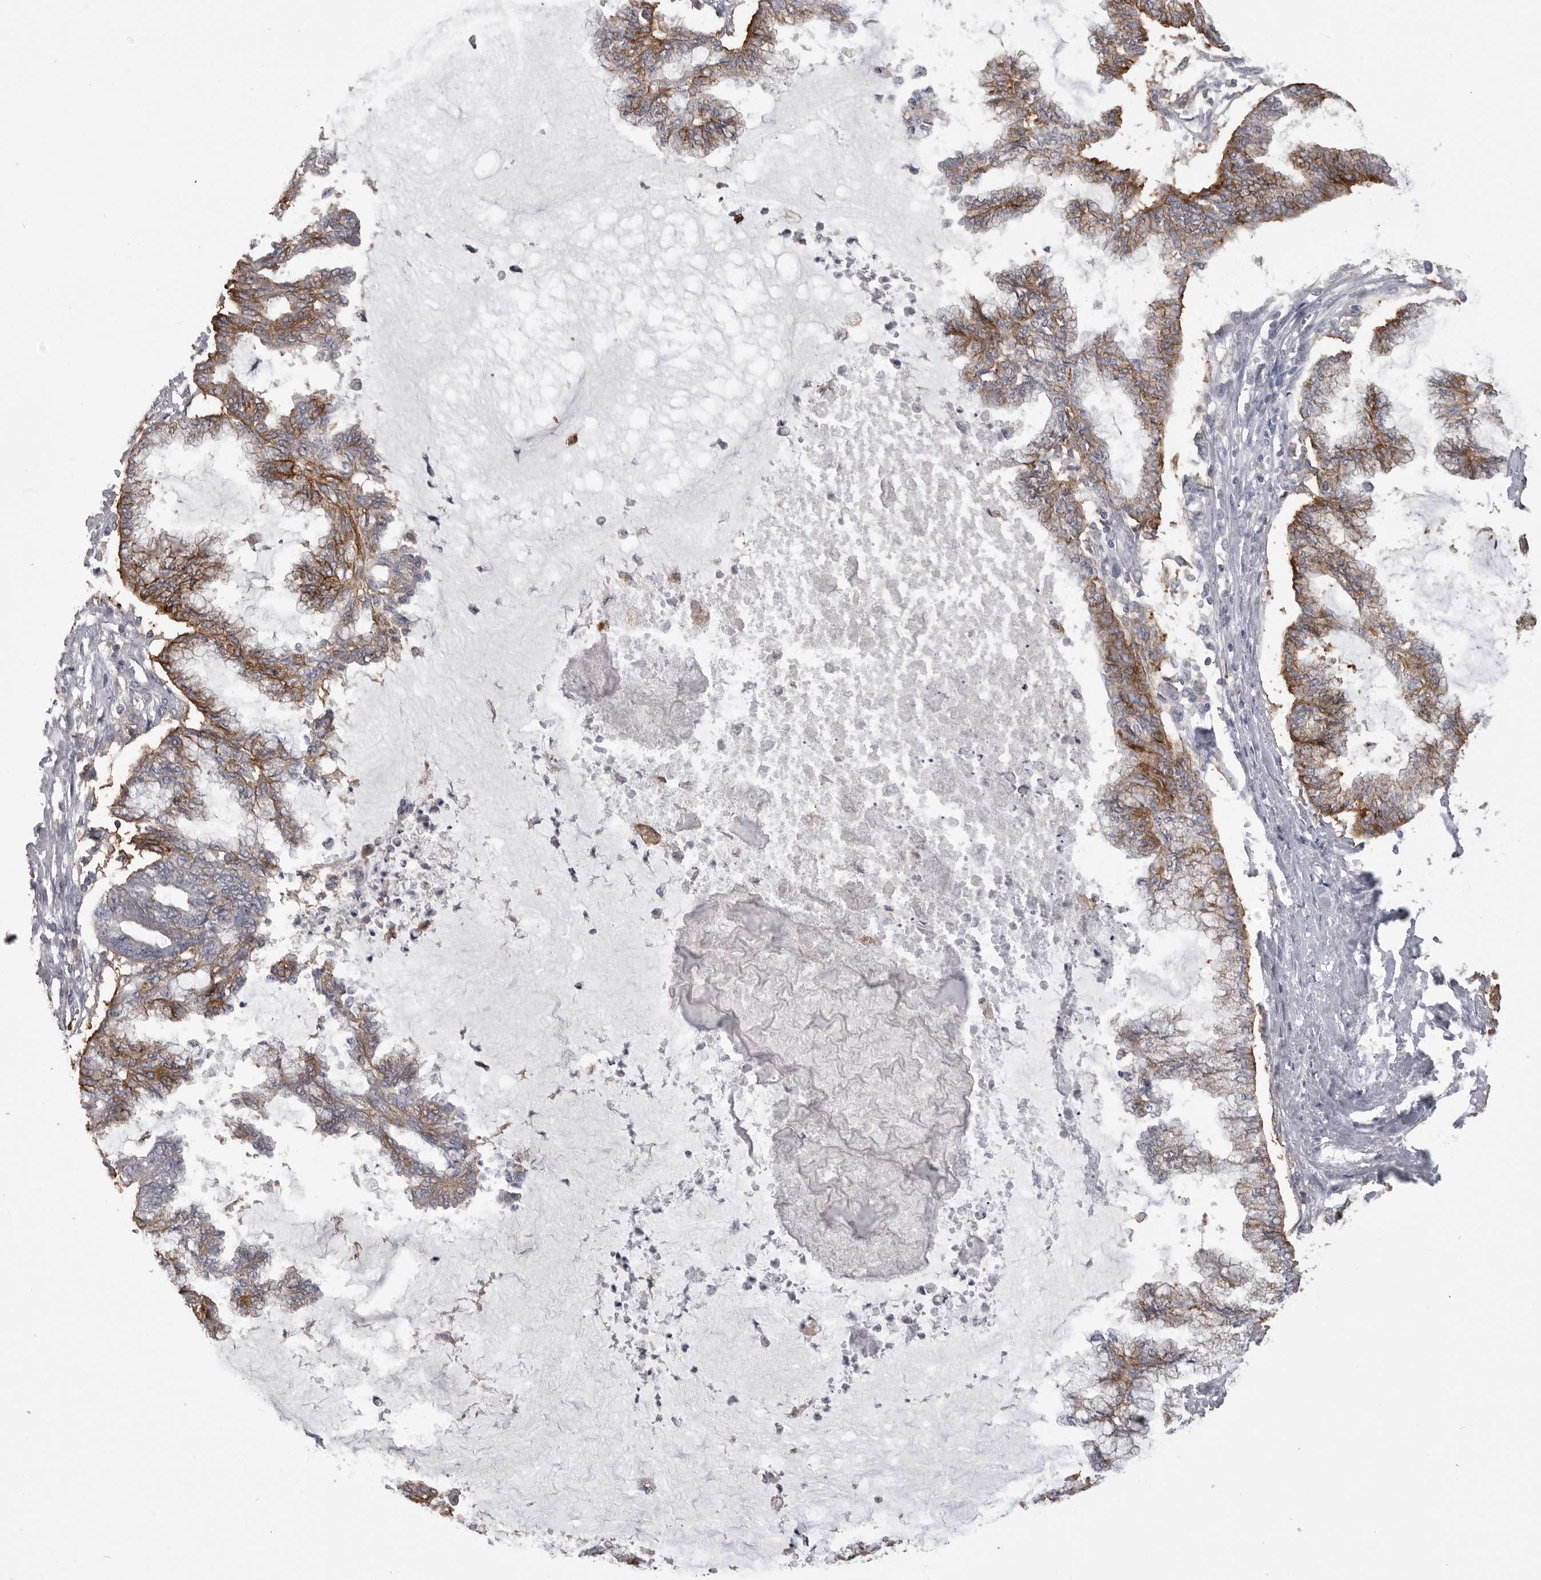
{"staining": {"intensity": "moderate", "quantity": ">75%", "location": "cytoplasmic/membranous"}, "tissue": "endometrial cancer", "cell_type": "Tumor cells", "image_type": "cancer", "snomed": [{"axis": "morphology", "description": "Adenocarcinoma, NOS"}, {"axis": "topography", "description": "Endometrium"}], "caption": "DAB (3,3'-diaminobenzidine) immunohistochemical staining of adenocarcinoma (endometrial) displays moderate cytoplasmic/membranous protein positivity in about >75% of tumor cells.", "gene": "CMTM6", "patient": {"sex": "female", "age": 86}}